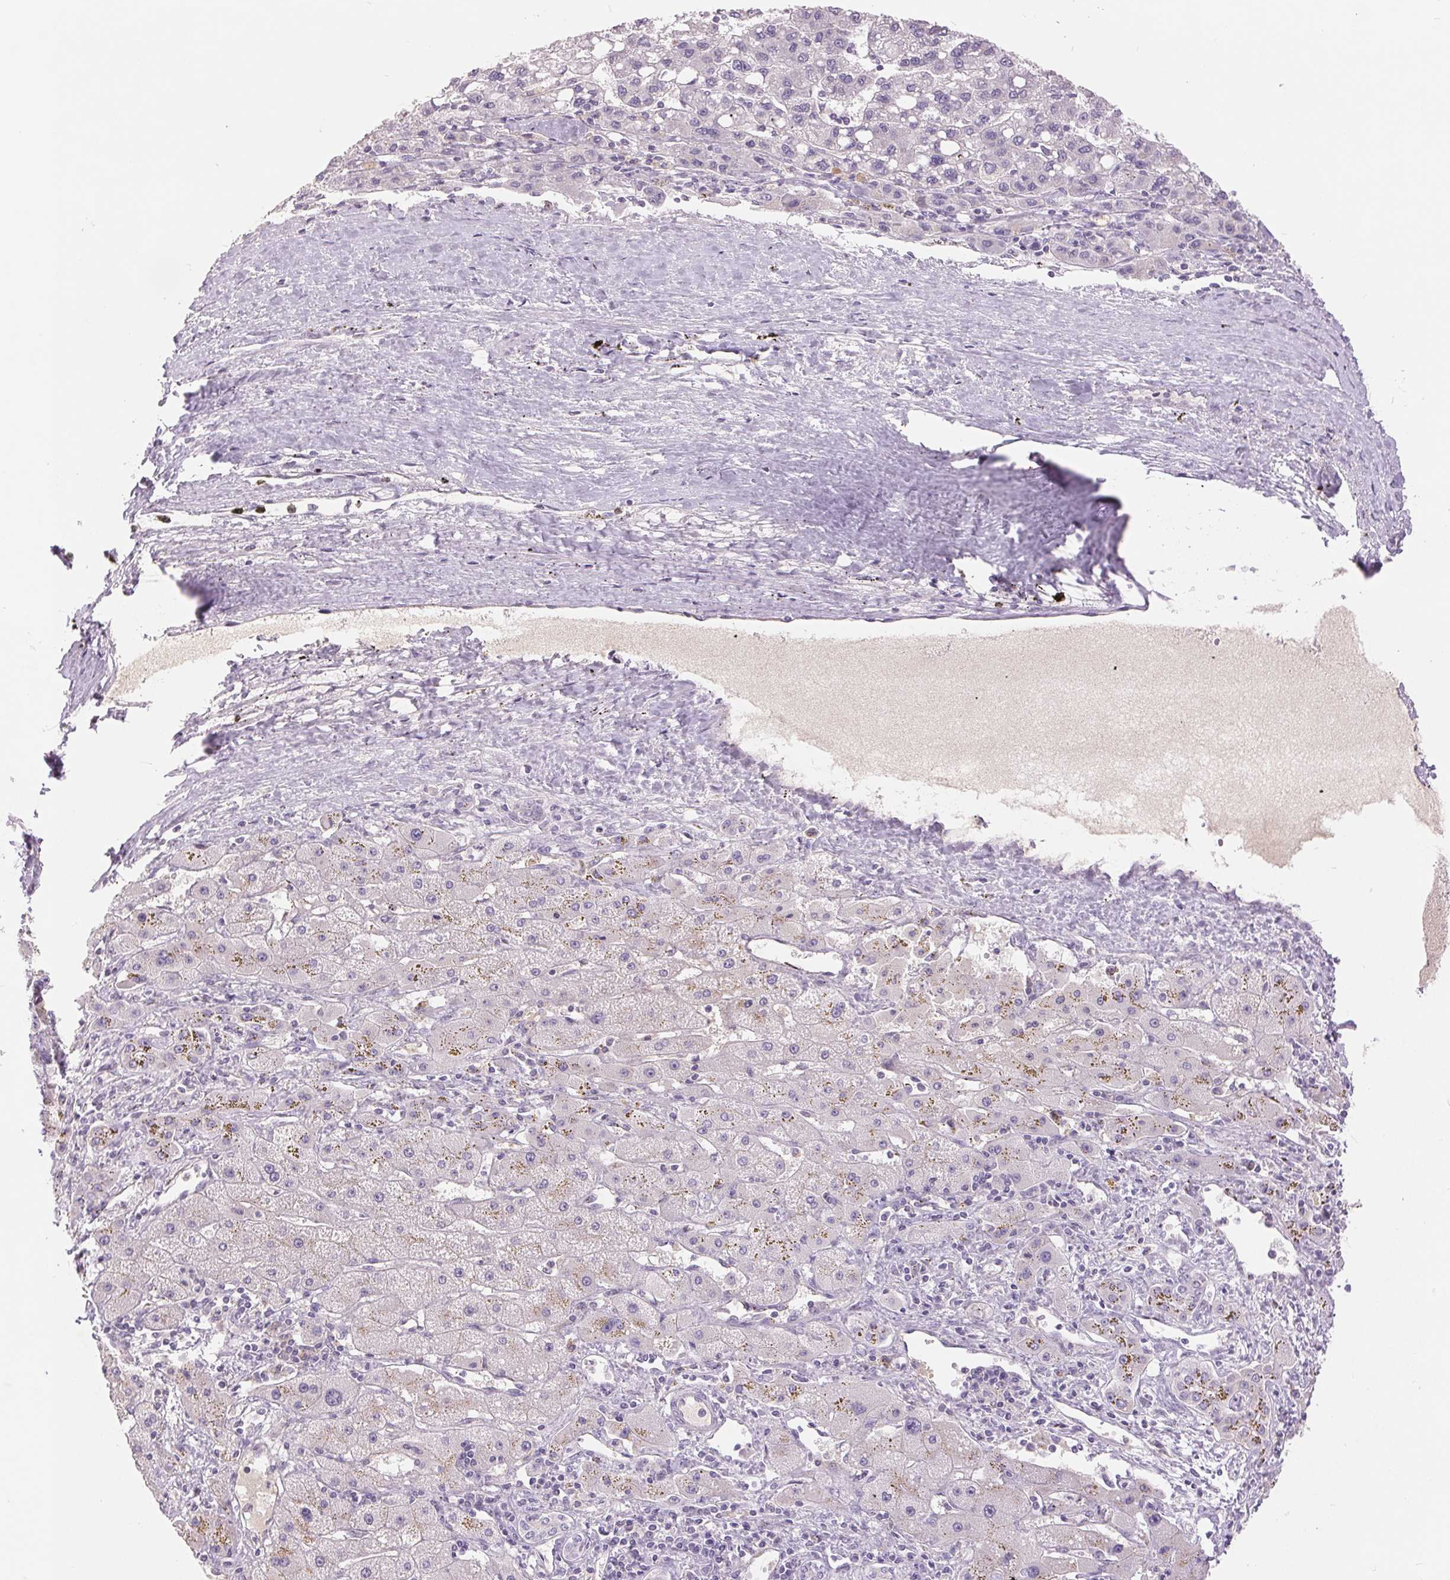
{"staining": {"intensity": "negative", "quantity": "none", "location": "none"}, "tissue": "liver cancer", "cell_type": "Tumor cells", "image_type": "cancer", "snomed": [{"axis": "morphology", "description": "Carcinoma, Hepatocellular, NOS"}, {"axis": "topography", "description": "Liver"}], "caption": "A high-resolution photomicrograph shows immunohistochemistry (IHC) staining of liver cancer (hepatocellular carcinoma), which demonstrates no significant staining in tumor cells.", "gene": "FXYD4", "patient": {"sex": "female", "age": 82}}